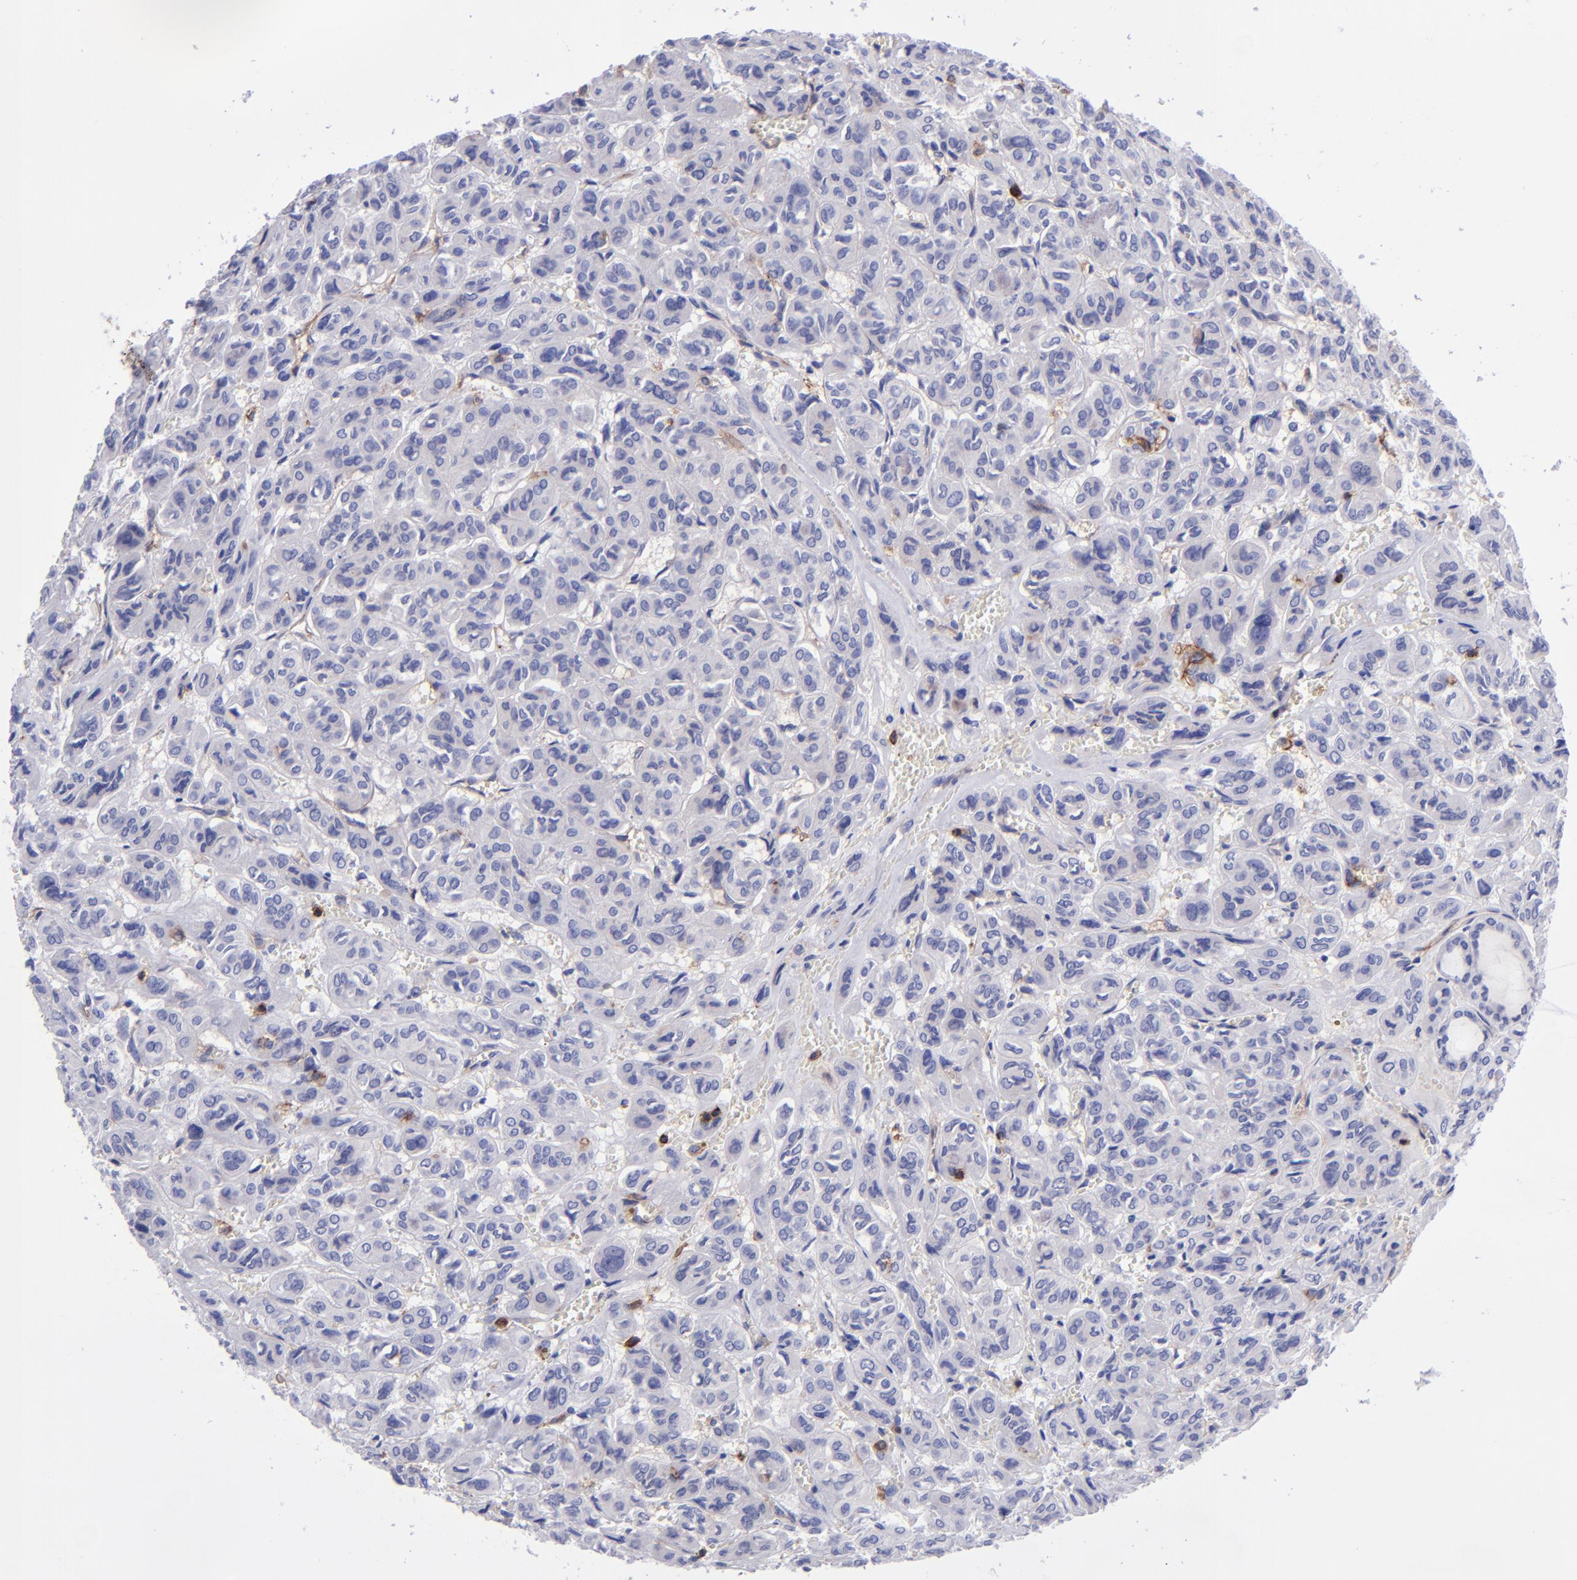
{"staining": {"intensity": "negative", "quantity": "none", "location": "none"}, "tissue": "thyroid cancer", "cell_type": "Tumor cells", "image_type": "cancer", "snomed": [{"axis": "morphology", "description": "Follicular adenoma carcinoma, NOS"}, {"axis": "topography", "description": "Thyroid gland"}], "caption": "DAB immunohistochemical staining of human thyroid follicular adenoma carcinoma shows no significant expression in tumor cells. Nuclei are stained in blue.", "gene": "ICAM3", "patient": {"sex": "female", "age": 71}}